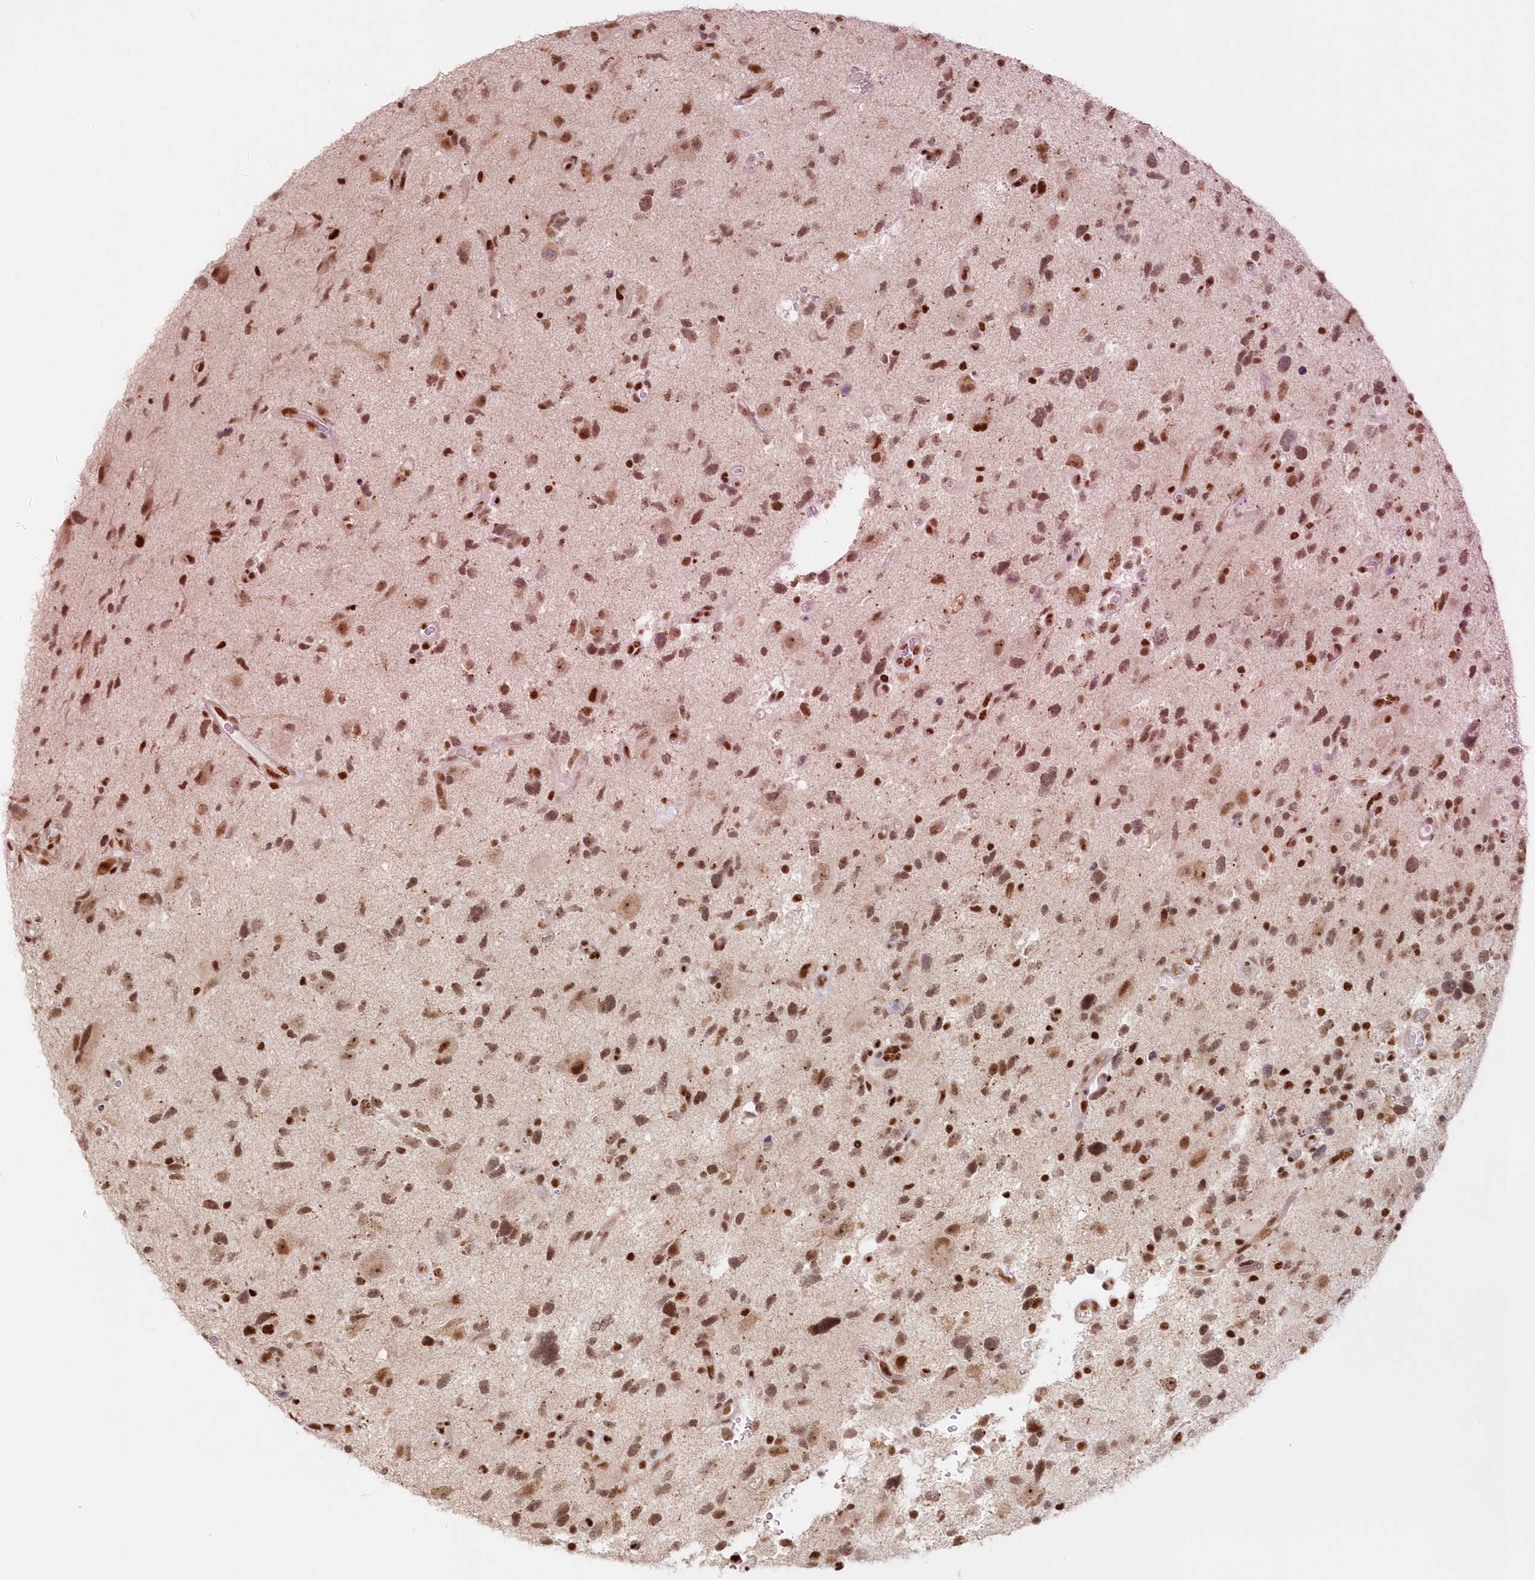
{"staining": {"intensity": "moderate", "quantity": ">75%", "location": "nuclear"}, "tissue": "glioma", "cell_type": "Tumor cells", "image_type": "cancer", "snomed": [{"axis": "morphology", "description": "Glioma, malignant, High grade"}, {"axis": "topography", "description": "Brain"}], "caption": "Immunohistochemistry (IHC) histopathology image of malignant high-grade glioma stained for a protein (brown), which reveals medium levels of moderate nuclear staining in about >75% of tumor cells.", "gene": "POLR2B", "patient": {"sex": "male", "age": 33}}